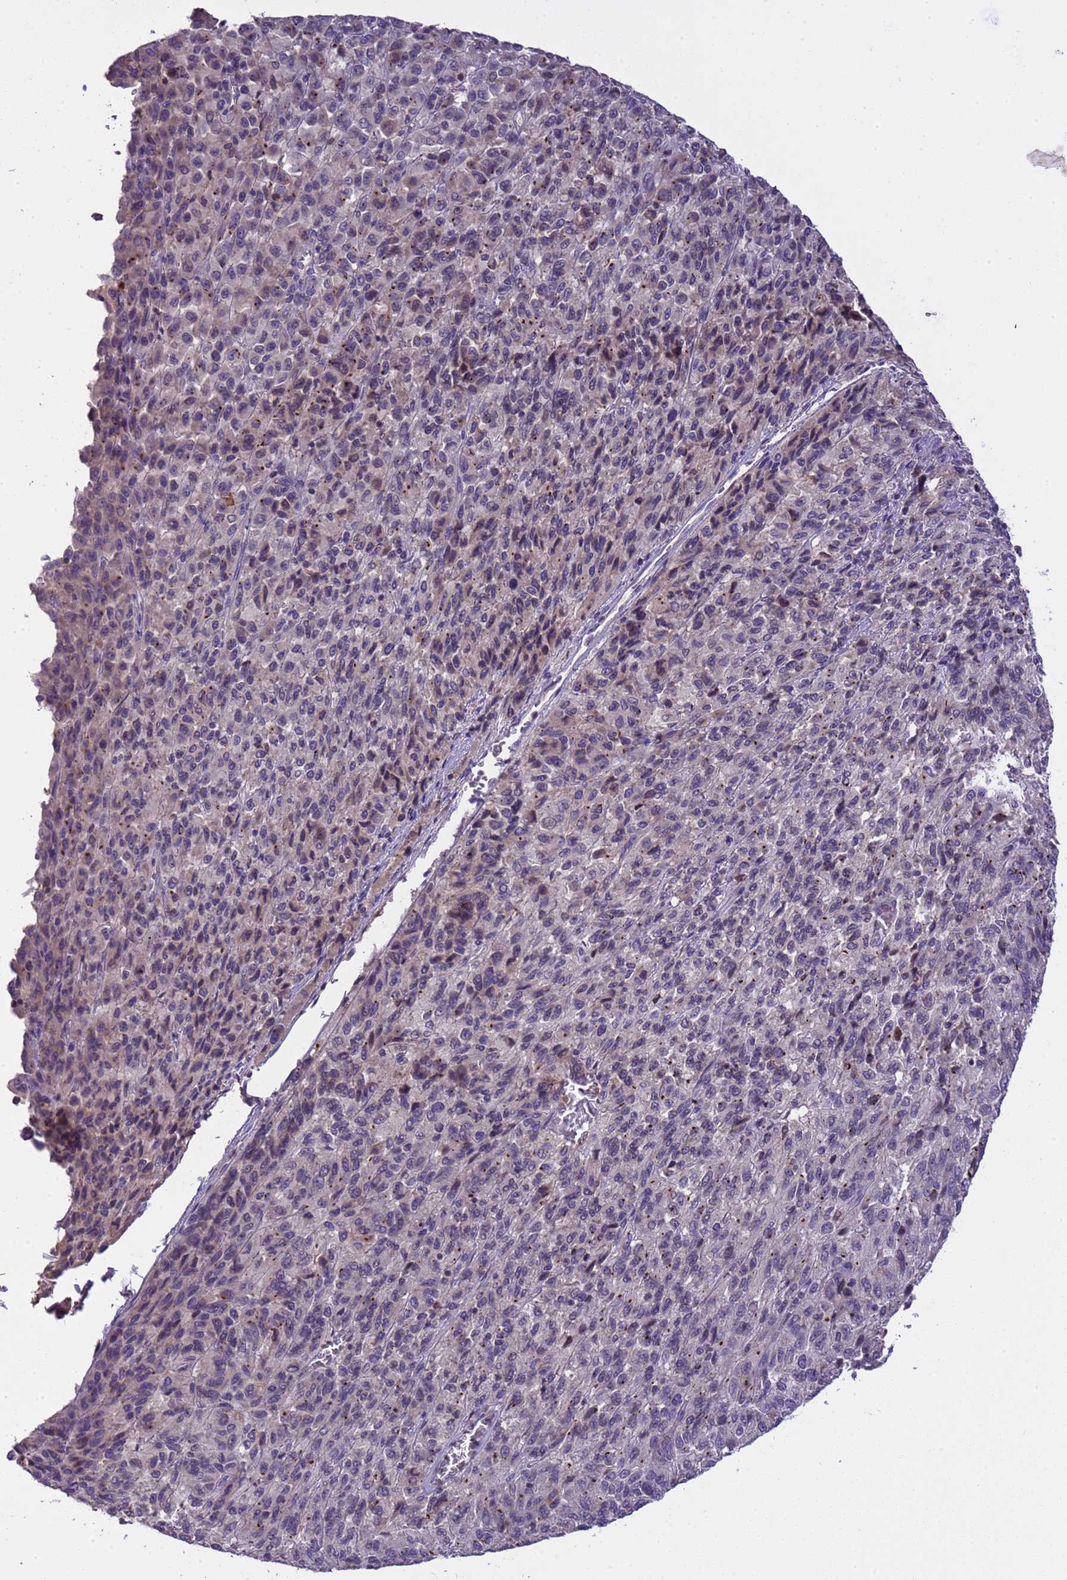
{"staining": {"intensity": "weak", "quantity": "<25%", "location": "cytoplasmic/membranous,nuclear"}, "tissue": "melanoma", "cell_type": "Tumor cells", "image_type": "cancer", "snomed": [{"axis": "morphology", "description": "Malignant melanoma, Metastatic site"}, {"axis": "topography", "description": "Lung"}], "caption": "Immunohistochemistry (IHC) of melanoma shows no positivity in tumor cells.", "gene": "PLCXD3", "patient": {"sex": "male", "age": 64}}